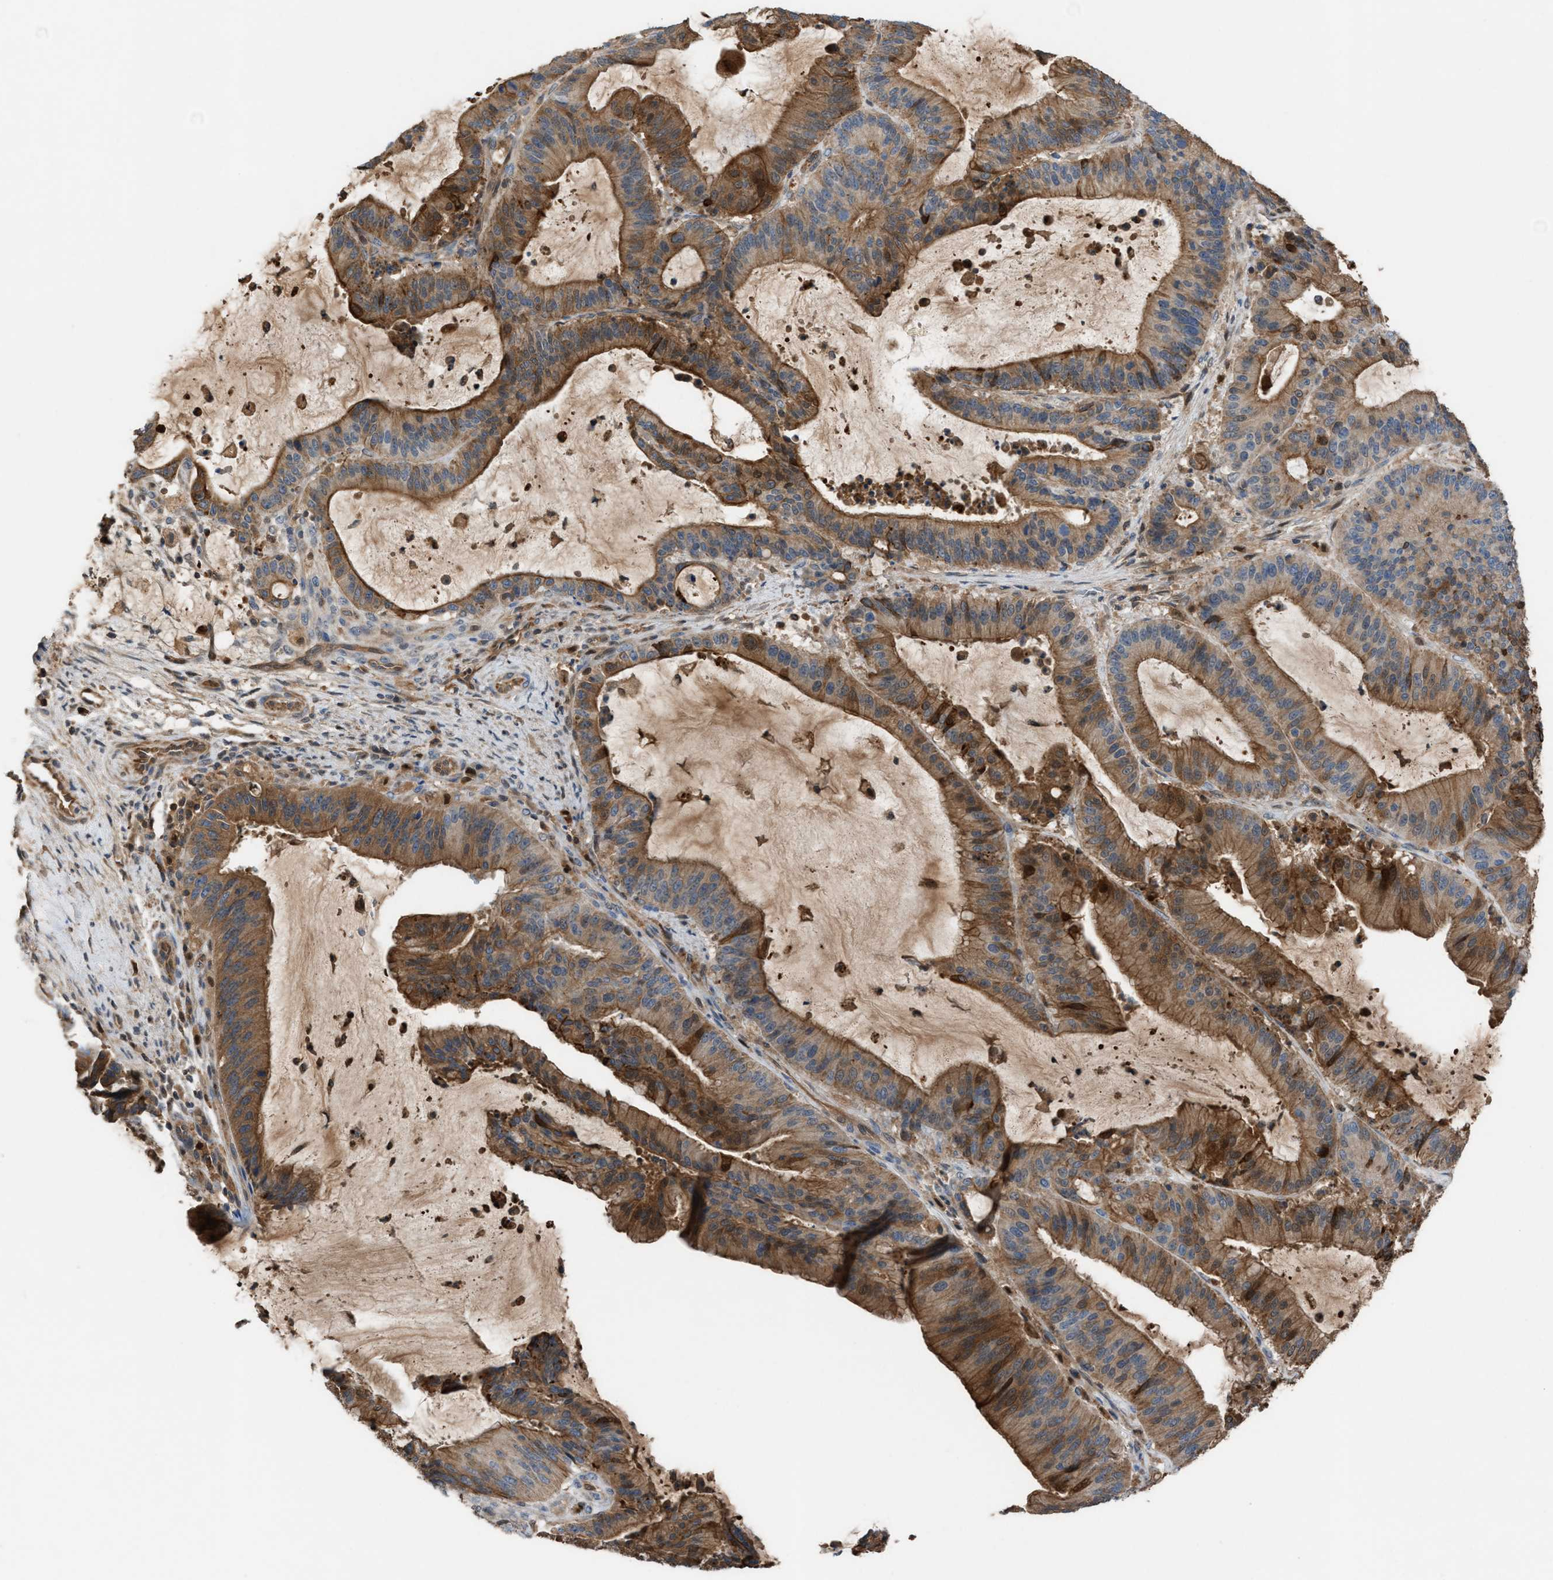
{"staining": {"intensity": "moderate", "quantity": ">75%", "location": "cytoplasmic/membranous"}, "tissue": "liver cancer", "cell_type": "Tumor cells", "image_type": "cancer", "snomed": [{"axis": "morphology", "description": "Normal tissue, NOS"}, {"axis": "morphology", "description": "Cholangiocarcinoma"}, {"axis": "topography", "description": "Liver"}, {"axis": "topography", "description": "Peripheral nerve tissue"}], "caption": "A brown stain labels moderate cytoplasmic/membranous positivity of a protein in liver cancer (cholangiocarcinoma) tumor cells. (DAB (3,3'-diaminobenzidine) IHC with brightfield microscopy, high magnification).", "gene": "TPK1", "patient": {"sex": "female", "age": 73}}